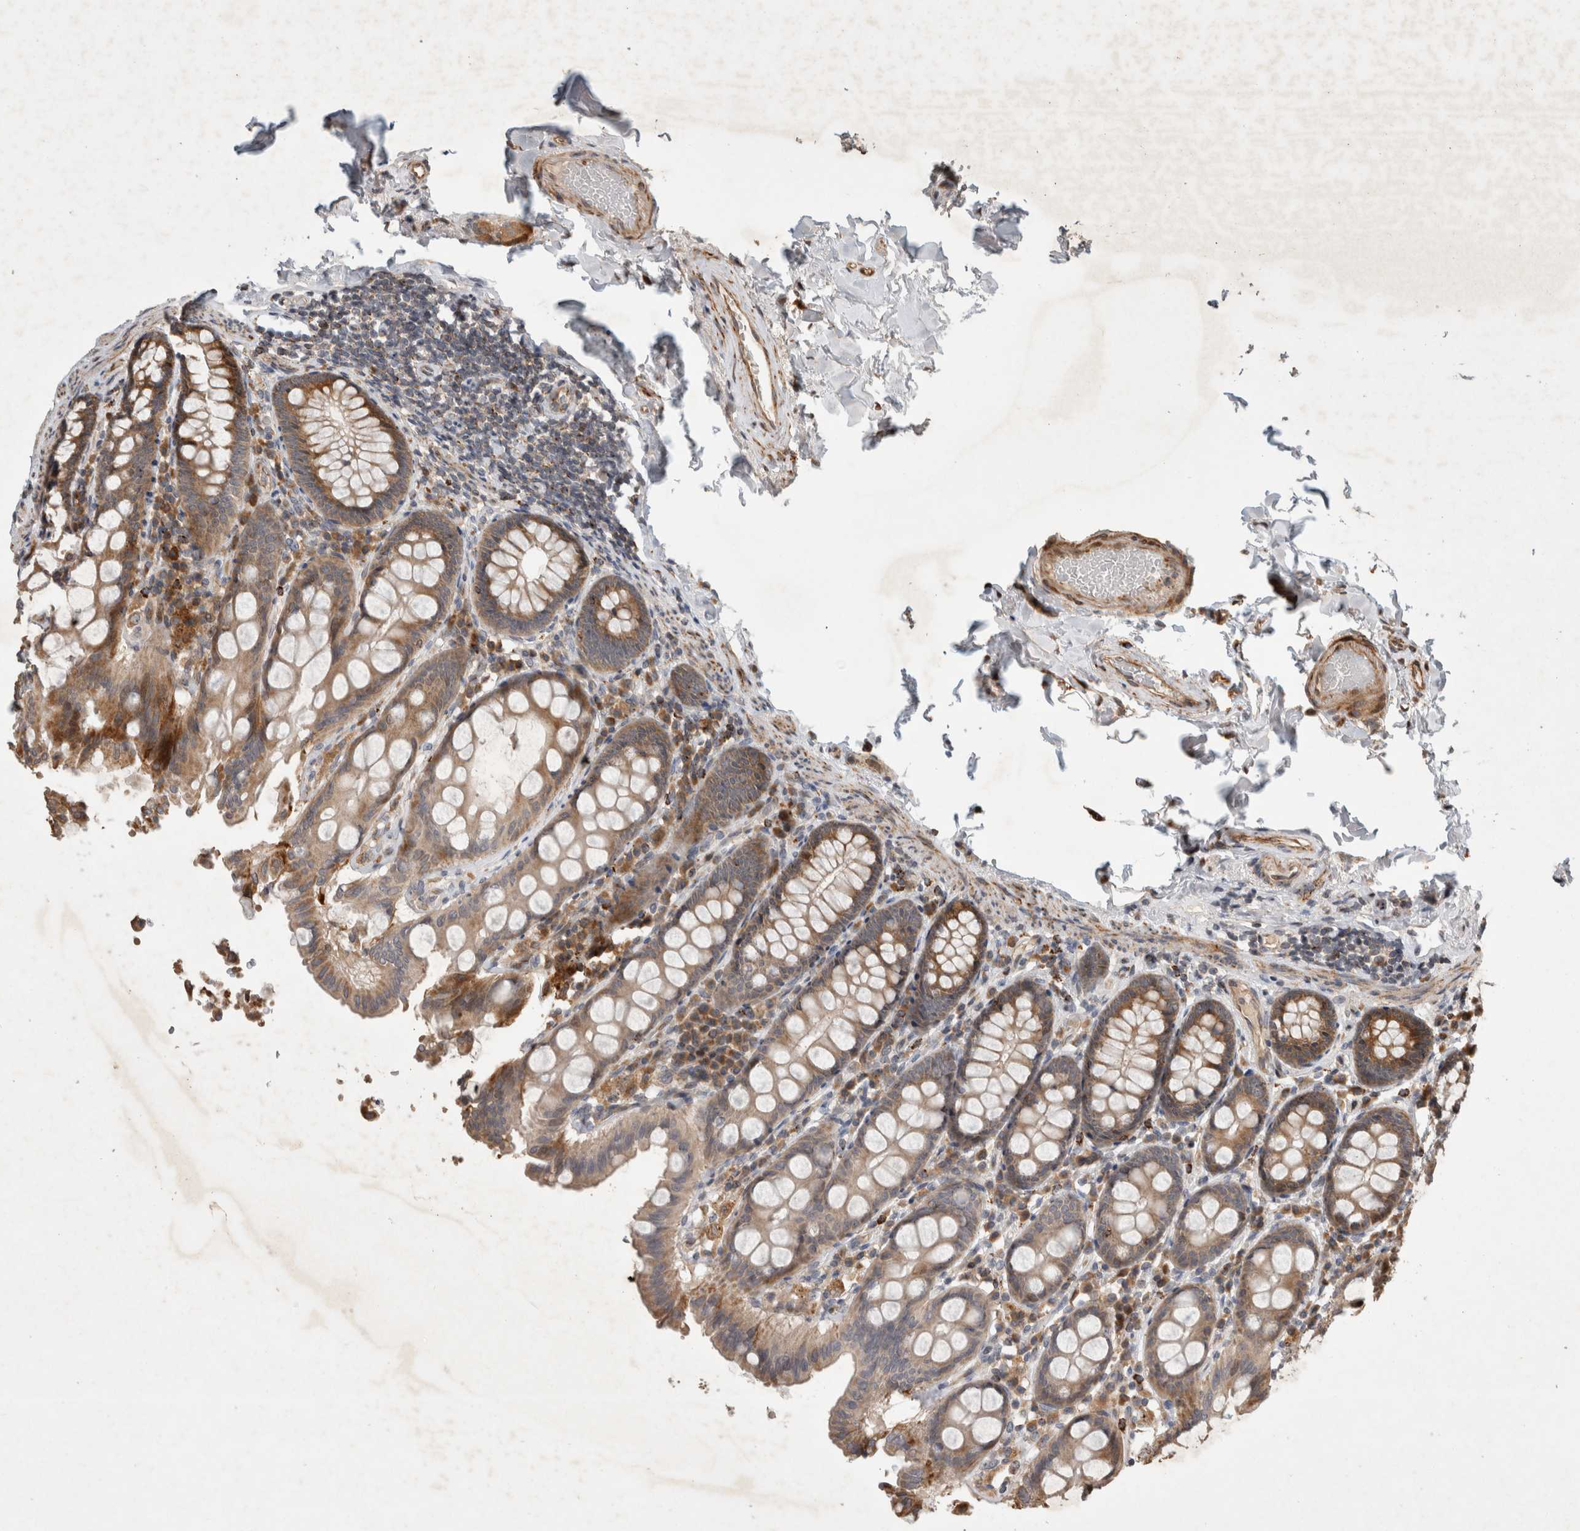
{"staining": {"intensity": "moderate", "quantity": ">75%", "location": "cytoplasmic/membranous"}, "tissue": "colon", "cell_type": "Endothelial cells", "image_type": "normal", "snomed": [{"axis": "morphology", "description": "Normal tissue, NOS"}, {"axis": "topography", "description": "Colon"}, {"axis": "topography", "description": "Peripheral nerve tissue"}], "caption": "IHC staining of benign colon, which exhibits medium levels of moderate cytoplasmic/membranous expression in approximately >75% of endothelial cells indicating moderate cytoplasmic/membranous protein expression. The staining was performed using DAB (brown) for protein detection and nuclei were counterstained in hematoxylin (blue).", "gene": "SERAC1", "patient": {"sex": "female", "age": 61}}